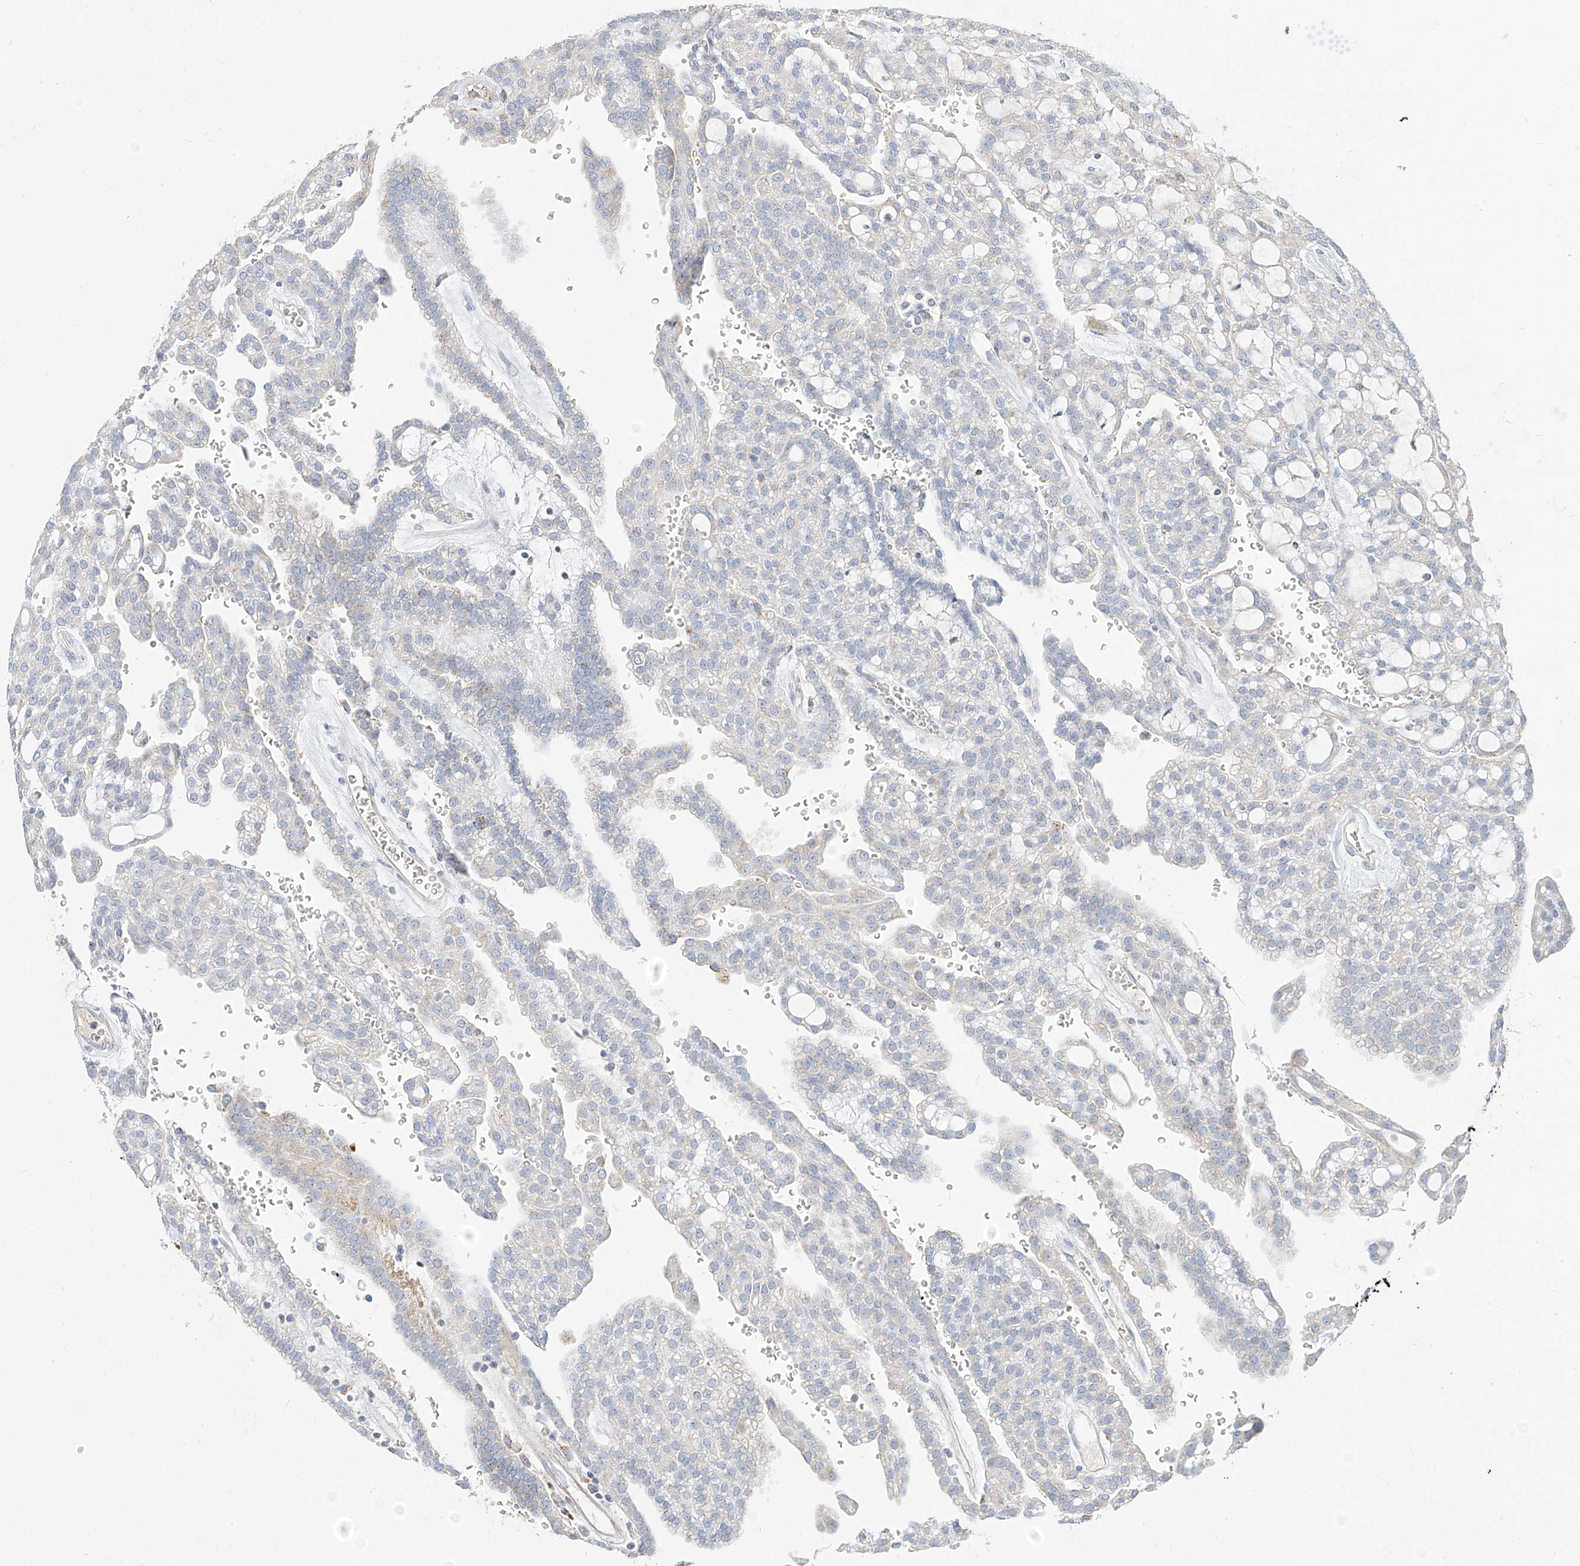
{"staining": {"intensity": "negative", "quantity": "none", "location": "none"}, "tissue": "renal cancer", "cell_type": "Tumor cells", "image_type": "cancer", "snomed": [{"axis": "morphology", "description": "Adenocarcinoma, NOS"}, {"axis": "topography", "description": "Kidney"}], "caption": "A high-resolution image shows immunohistochemistry (IHC) staining of renal adenocarcinoma, which demonstrates no significant expression in tumor cells. Brightfield microscopy of immunohistochemistry stained with DAB (3,3'-diaminobenzidine) (brown) and hematoxylin (blue), captured at high magnification.", "gene": "RASA2", "patient": {"sex": "male", "age": 63}}